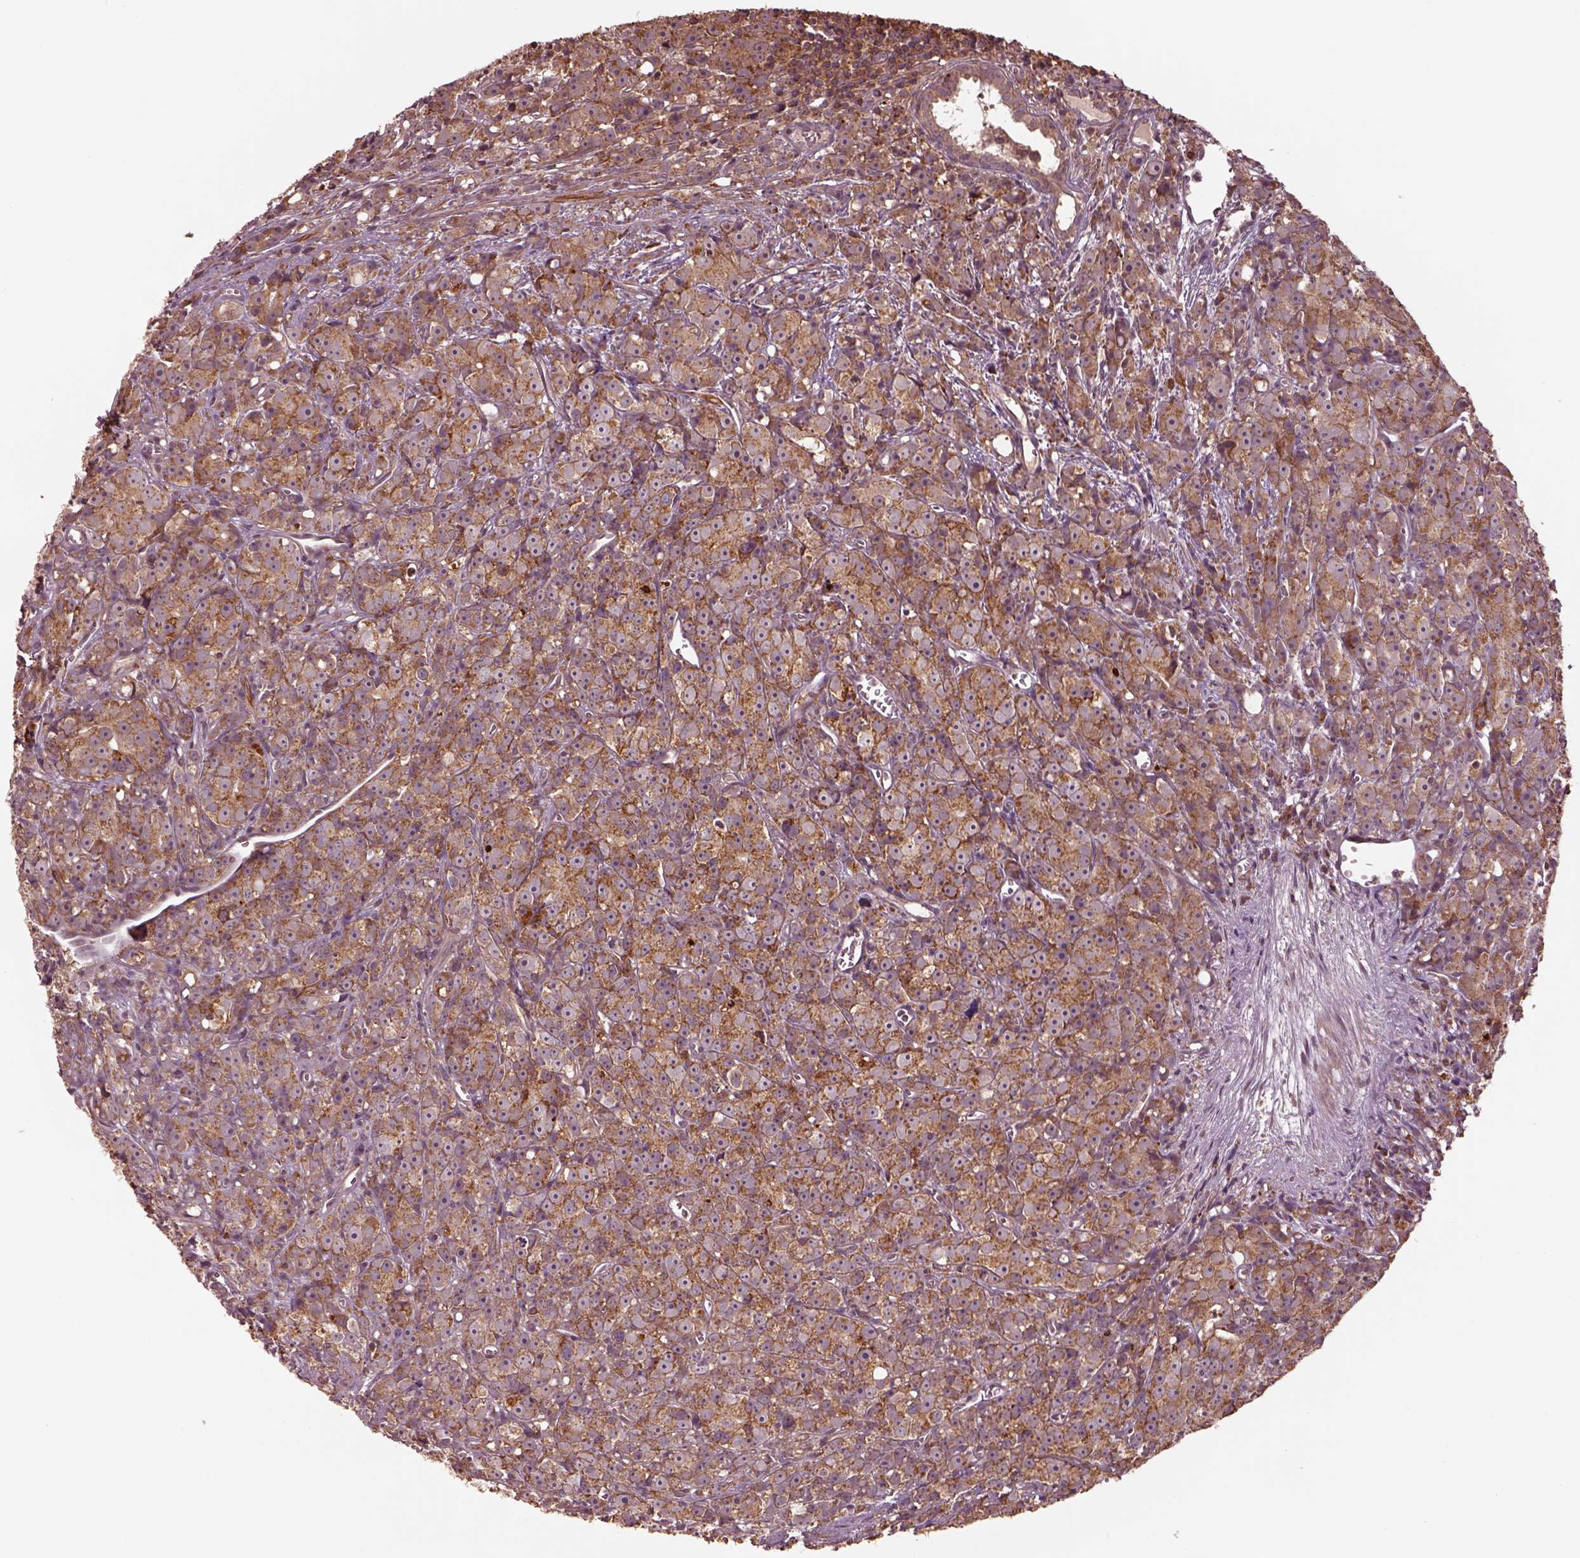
{"staining": {"intensity": "moderate", "quantity": ">75%", "location": "cytoplasmic/membranous"}, "tissue": "prostate cancer", "cell_type": "Tumor cells", "image_type": "cancer", "snomed": [{"axis": "morphology", "description": "Adenocarcinoma, High grade"}, {"axis": "topography", "description": "Prostate"}], "caption": "DAB immunohistochemical staining of human high-grade adenocarcinoma (prostate) demonstrates moderate cytoplasmic/membranous protein staining in approximately >75% of tumor cells. The staining was performed using DAB, with brown indicating positive protein expression. Nuclei are stained blue with hematoxylin.", "gene": "SEL1L3", "patient": {"sex": "male", "age": 77}}